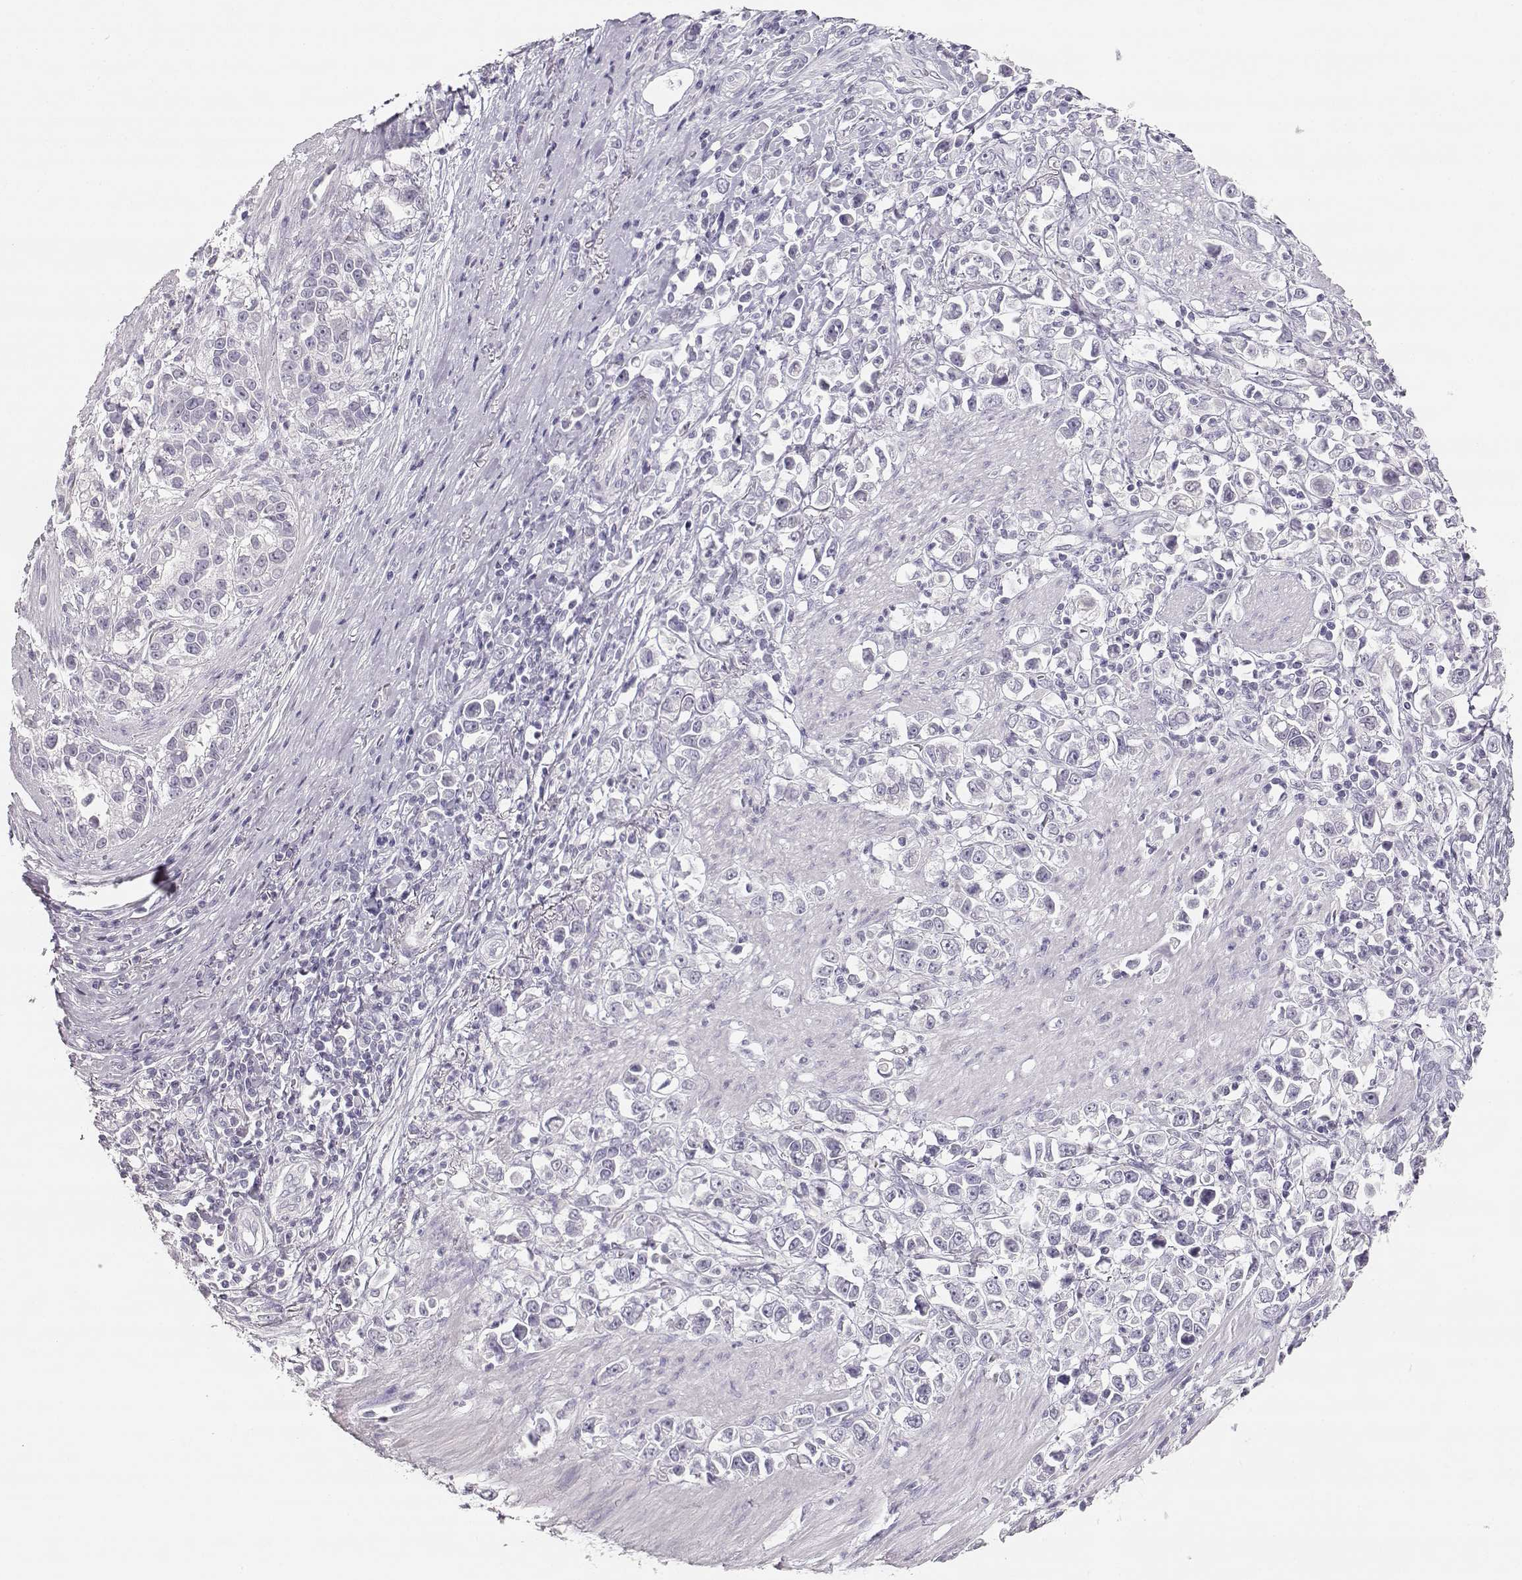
{"staining": {"intensity": "negative", "quantity": "none", "location": "none"}, "tissue": "stomach cancer", "cell_type": "Tumor cells", "image_type": "cancer", "snomed": [{"axis": "morphology", "description": "Adenocarcinoma, NOS"}, {"axis": "topography", "description": "Stomach"}], "caption": "Tumor cells are negative for protein expression in human stomach adenocarcinoma.", "gene": "LEPR", "patient": {"sex": "male", "age": 93}}